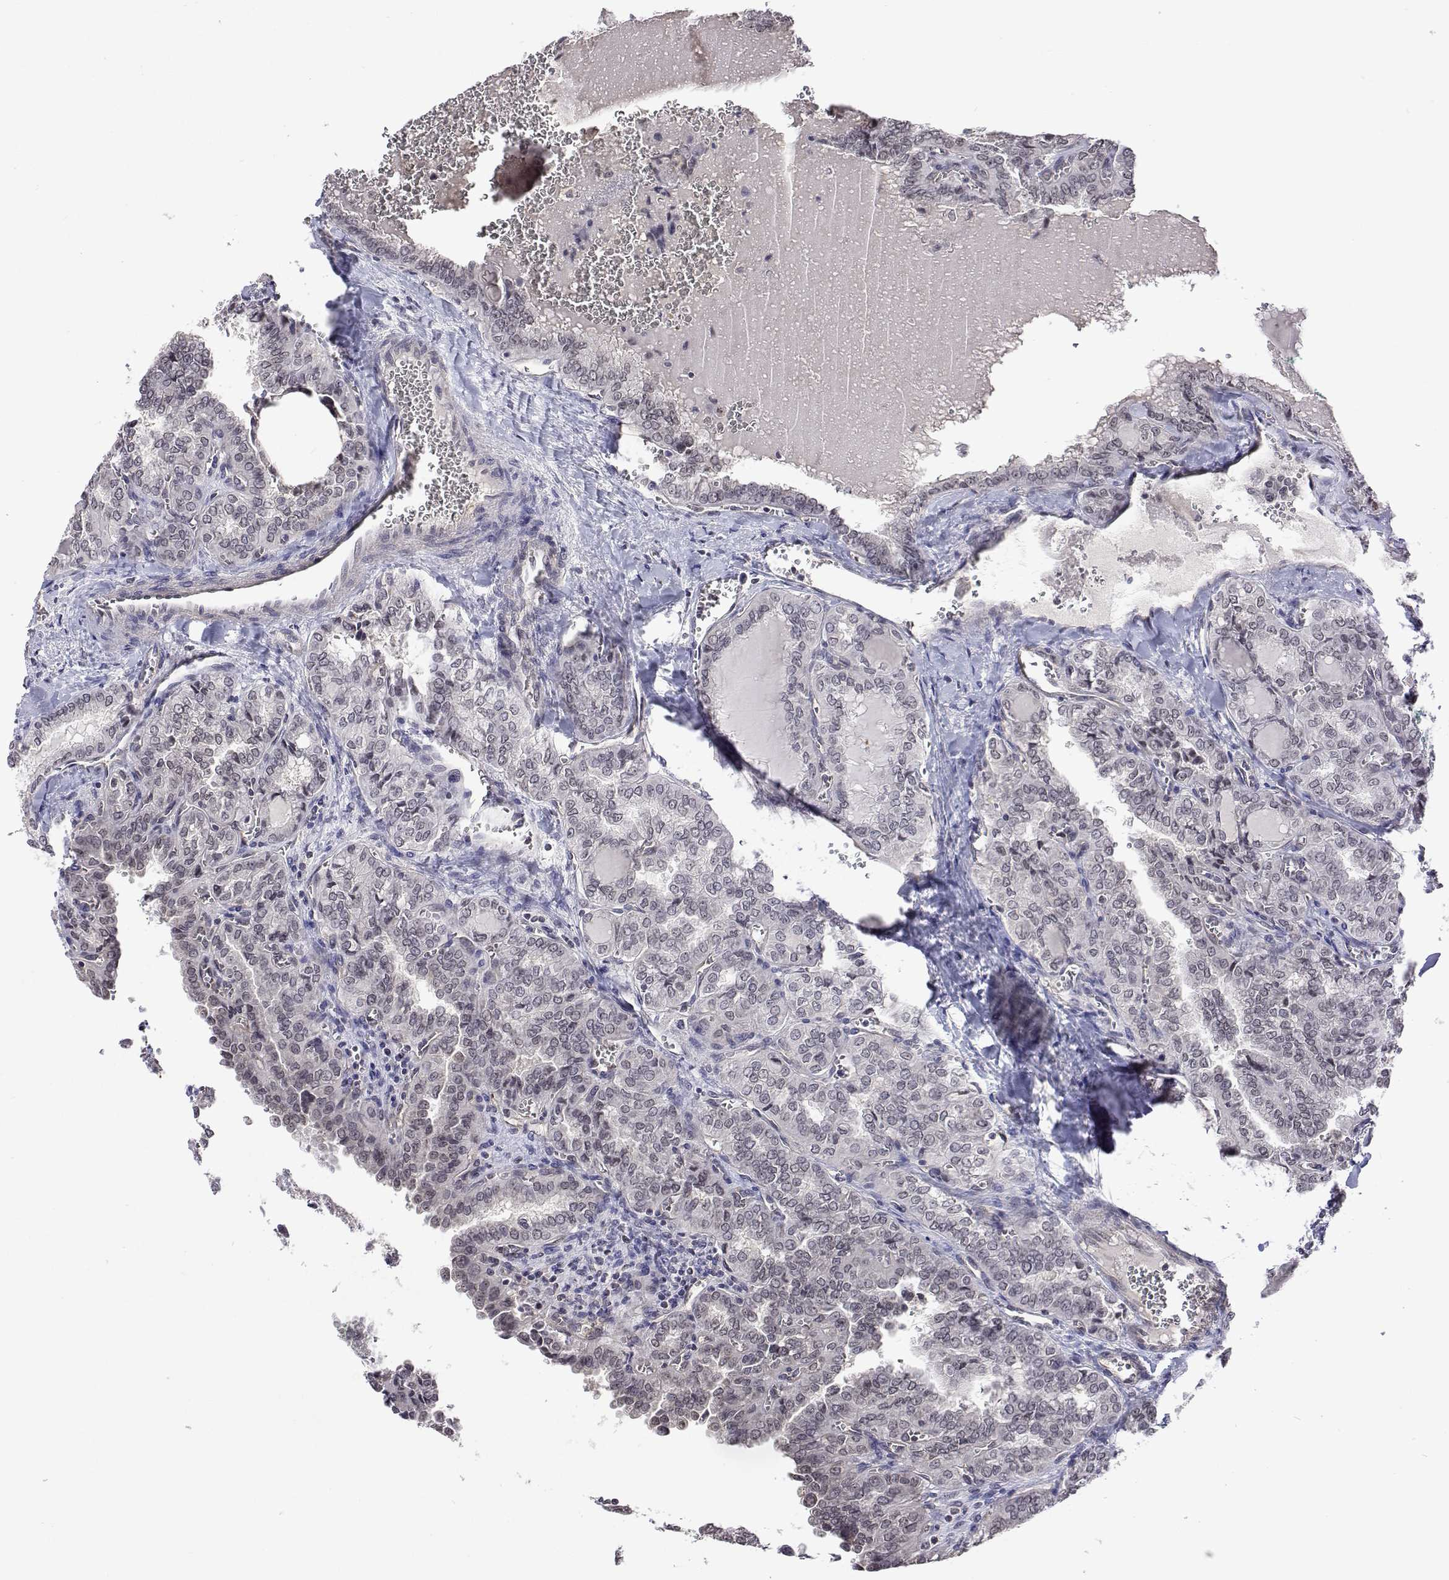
{"staining": {"intensity": "weak", "quantity": "<25%", "location": "nuclear"}, "tissue": "thyroid cancer", "cell_type": "Tumor cells", "image_type": "cancer", "snomed": [{"axis": "morphology", "description": "Papillary adenocarcinoma, NOS"}, {"axis": "topography", "description": "Thyroid gland"}], "caption": "High power microscopy histopathology image of an IHC micrograph of papillary adenocarcinoma (thyroid), revealing no significant expression in tumor cells.", "gene": "NHP2", "patient": {"sex": "female", "age": 41}}